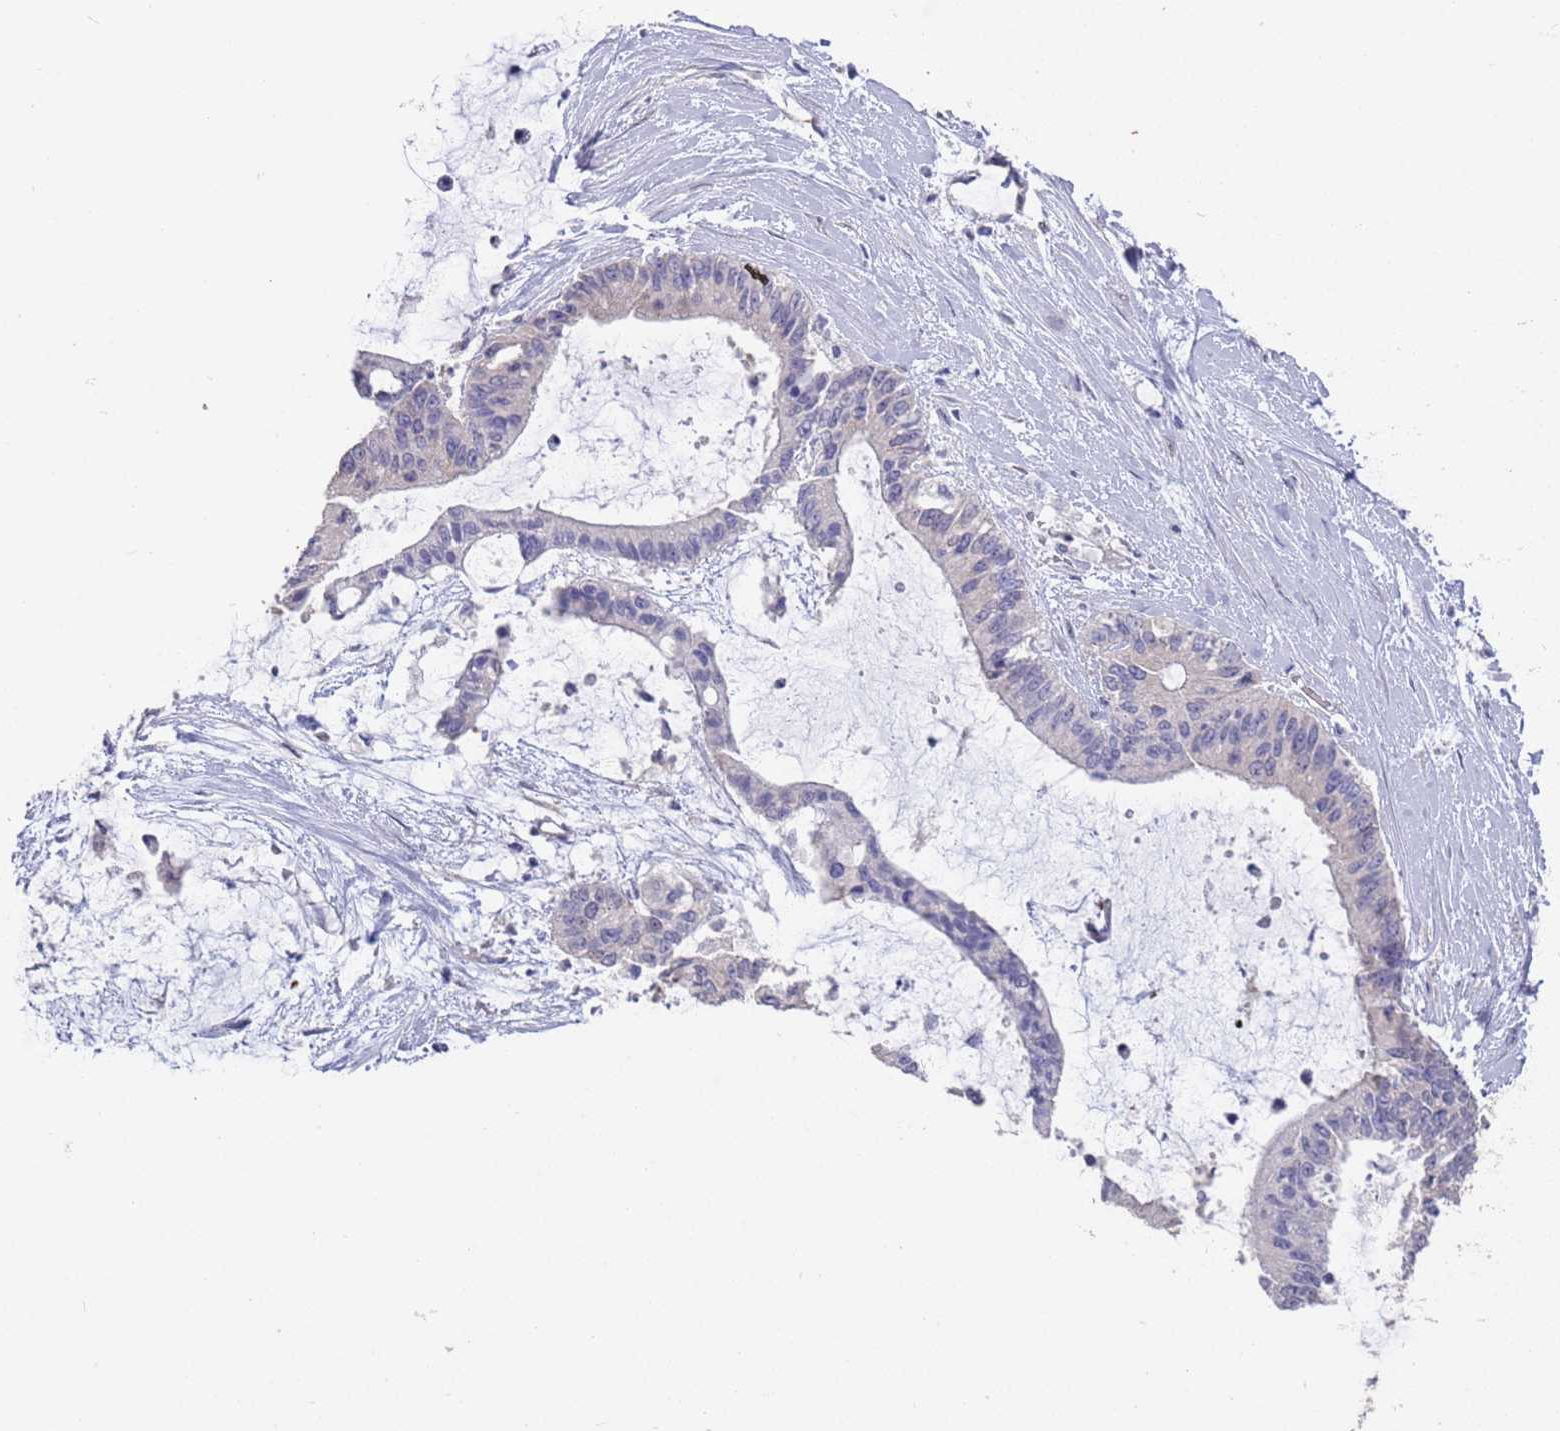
{"staining": {"intensity": "negative", "quantity": "none", "location": "none"}, "tissue": "liver cancer", "cell_type": "Tumor cells", "image_type": "cancer", "snomed": [{"axis": "morphology", "description": "Normal tissue, NOS"}, {"axis": "morphology", "description": "Cholangiocarcinoma"}, {"axis": "topography", "description": "Liver"}, {"axis": "topography", "description": "Peripheral nerve tissue"}], "caption": "Protein analysis of liver cholangiocarcinoma demonstrates no significant staining in tumor cells.", "gene": "ANK2", "patient": {"sex": "female", "age": 73}}